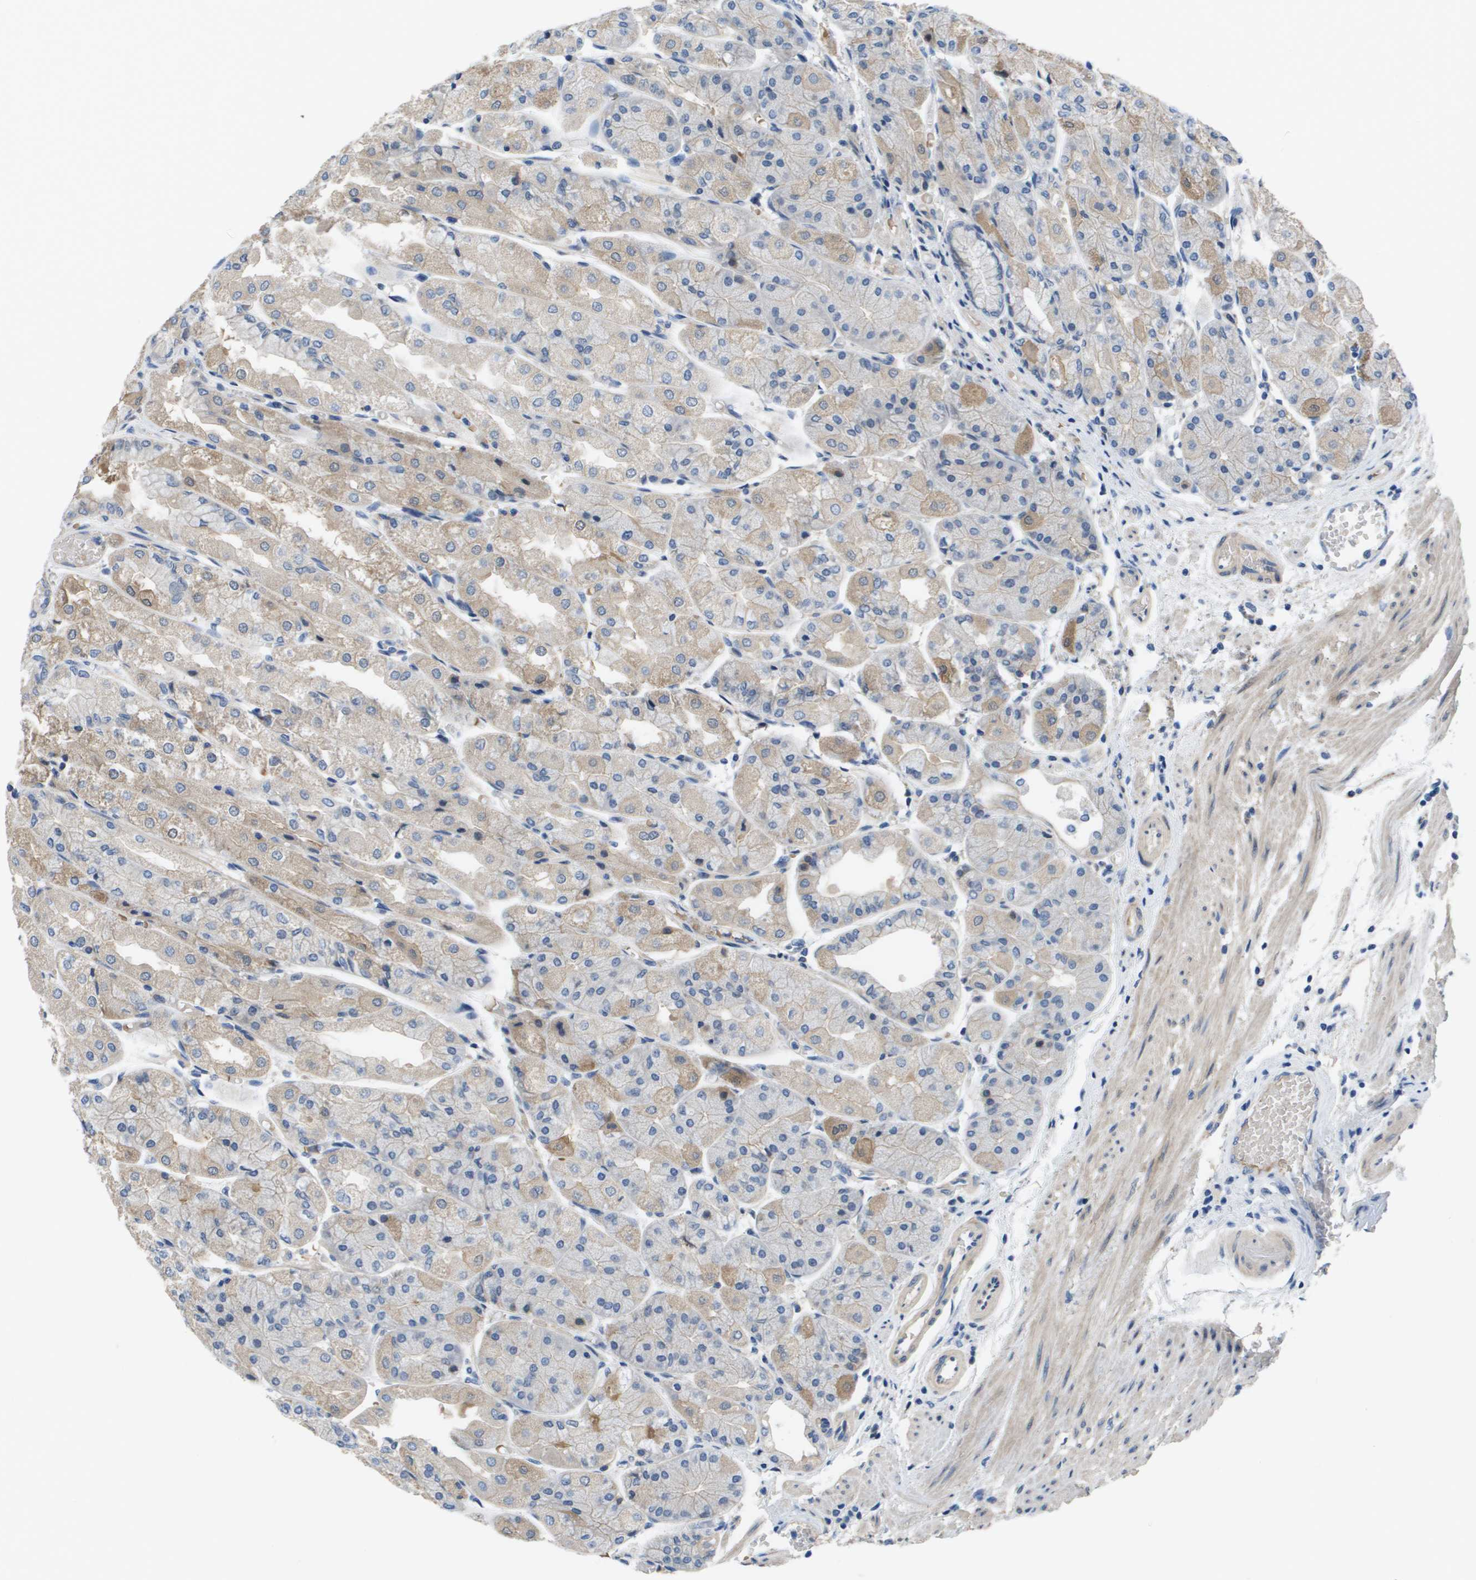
{"staining": {"intensity": "moderate", "quantity": "<25%", "location": "cytoplasmic/membranous"}, "tissue": "stomach", "cell_type": "Glandular cells", "image_type": "normal", "snomed": [{"axis": "morphology", "description": "Normal tissue, NOS"}, {"axis": "topography", "description": "Stomach, upper"}], "caption": "Moderate cytoplasmic/membranous staining for a protein is appreciated in about <25% of glandular cells of normal stomach using immunohistochemistry (IHC).", "gene": "NCS1", "patient": {"sex": "male", "age": 72}}